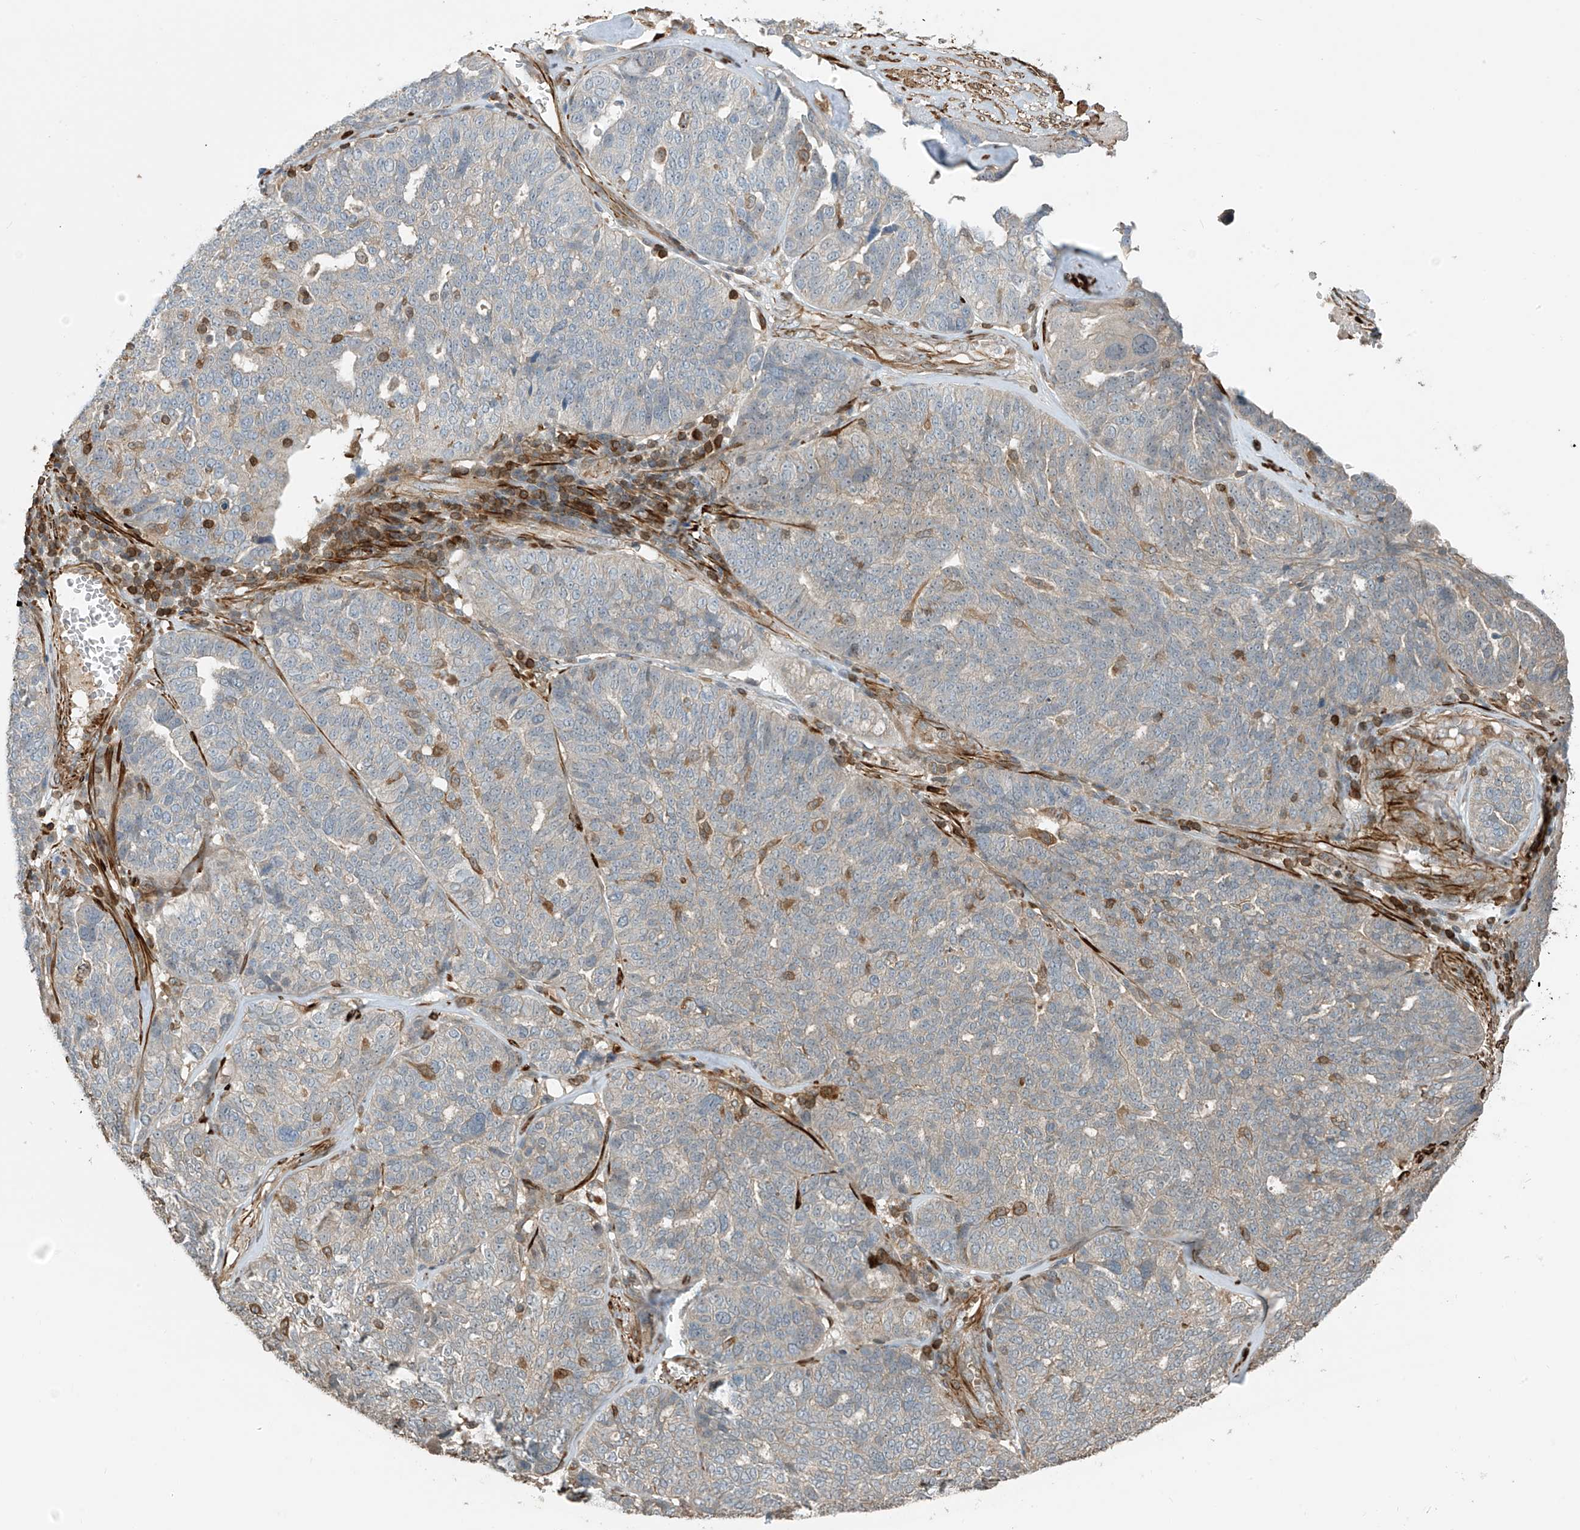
{"staining": {"intensity": "weak", "quantity": "<25%", "location": "cytoplasmic/membranous"}, "tissue": "ovarian cancer", "cell_type": "Tumor cells", "image_type": "cancer", "snomed": [{"axis": "morphology", "description": "Cystadenocarcinoma, serous, NOS"}, {"axis": "topography", "description": "Ovary"}], "caption": "DAB immunohistochemical staining of human ovarian serous cystadenocarcinoma shows no significant positivity in tumor cells.", "gene": "SH3BGRL3", "patient": {"sex": "female", "age": 59}}